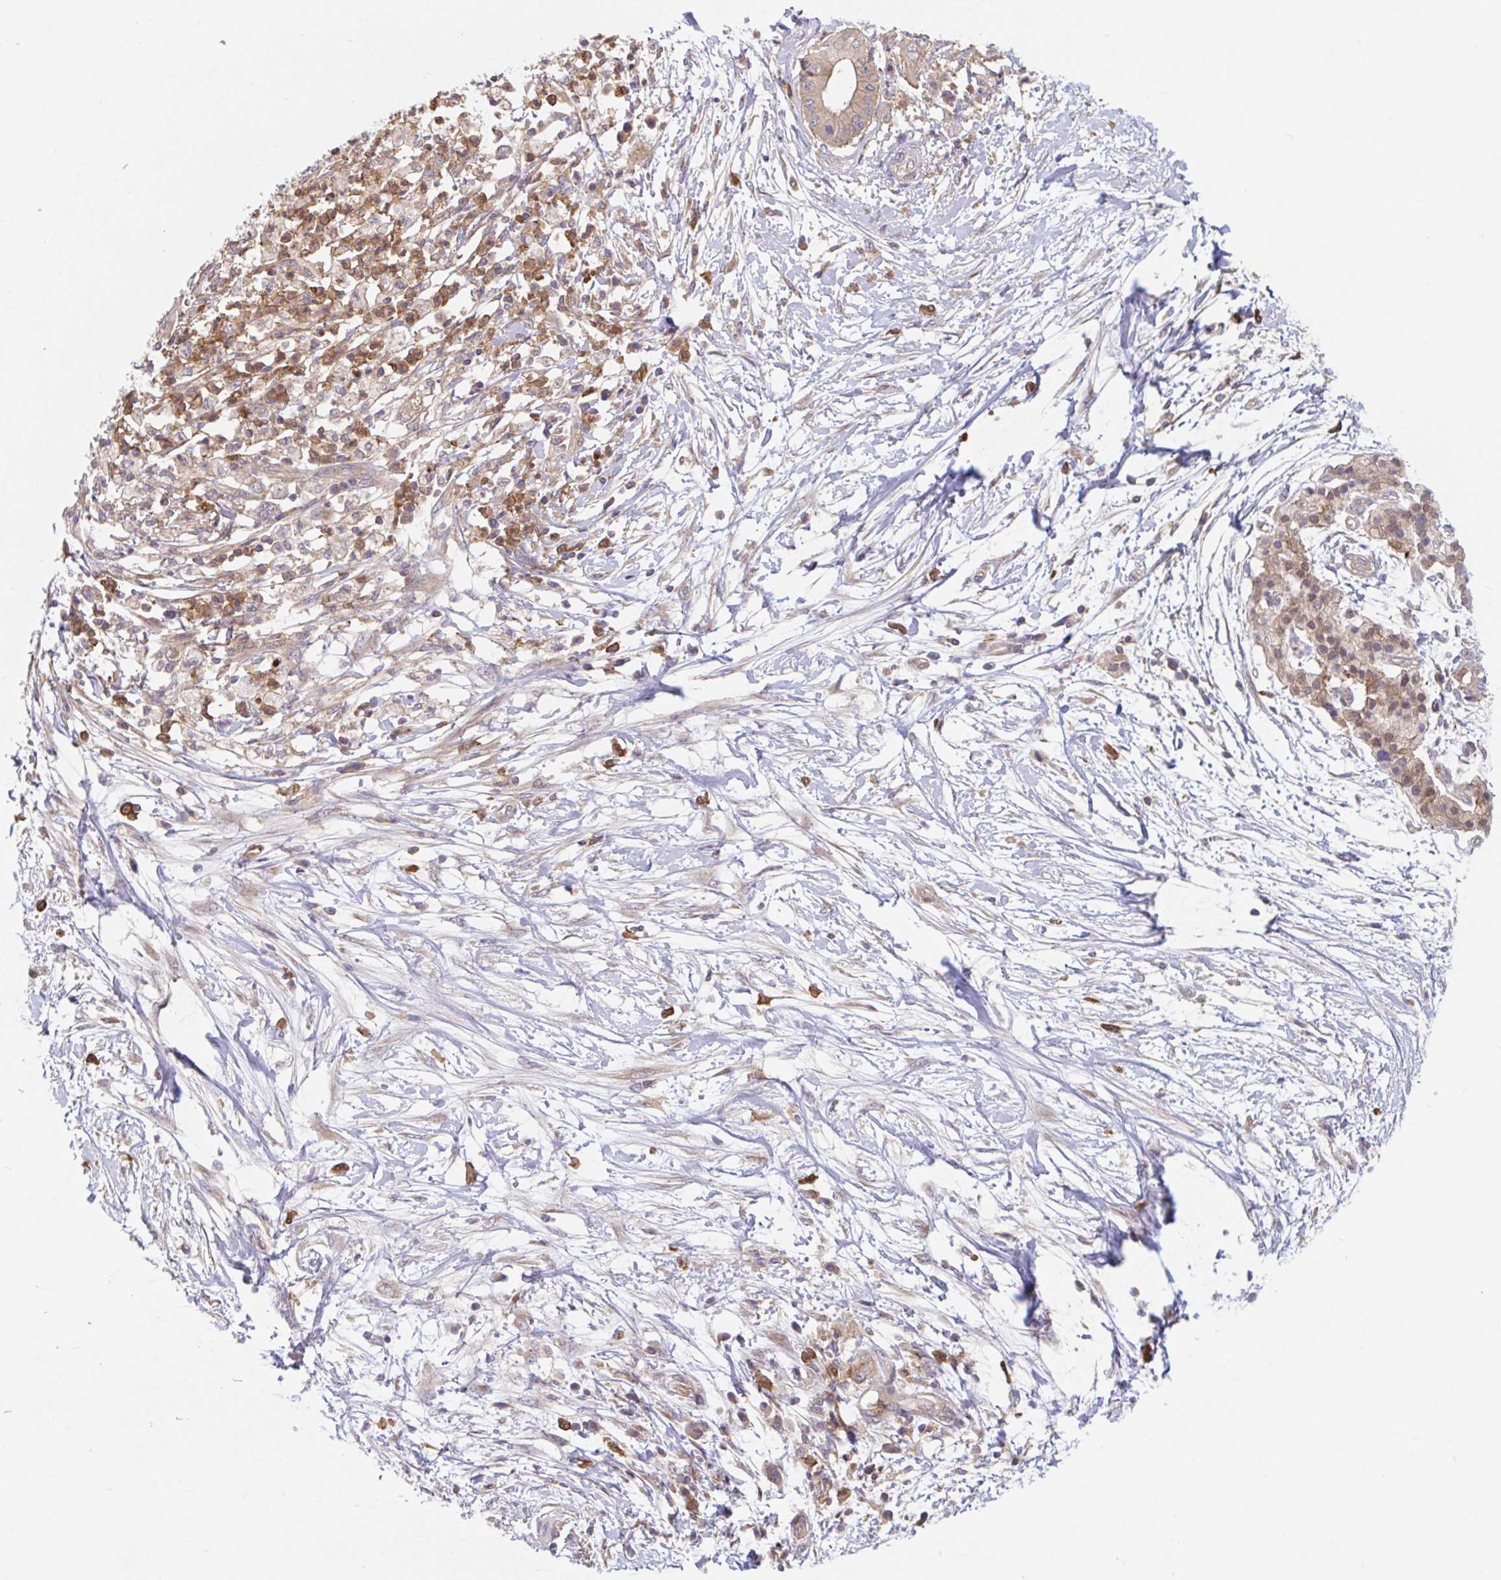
{"staining": {"intensity": "weak", "quantity": ">75%", "location": "cytoplasmic/membranous"}, "tissue": "pancreatic cancer", "cell_type": "Tumor cells", "image_type": "cancer", "snomed": [{"axis": "morphology", "description": "Adenocarcinoma, NOS"}, {"axis": "topography", "description": "Pancreas"}], "caption": "IHC of human adenocarcinoma (pancreatic) demonstrates low levels of weak cytoplasmic/membranous positivity in about >75% of tumor cells.", "gene": "LMNTD2", "patient": {"sex": "male", "age": 68}}